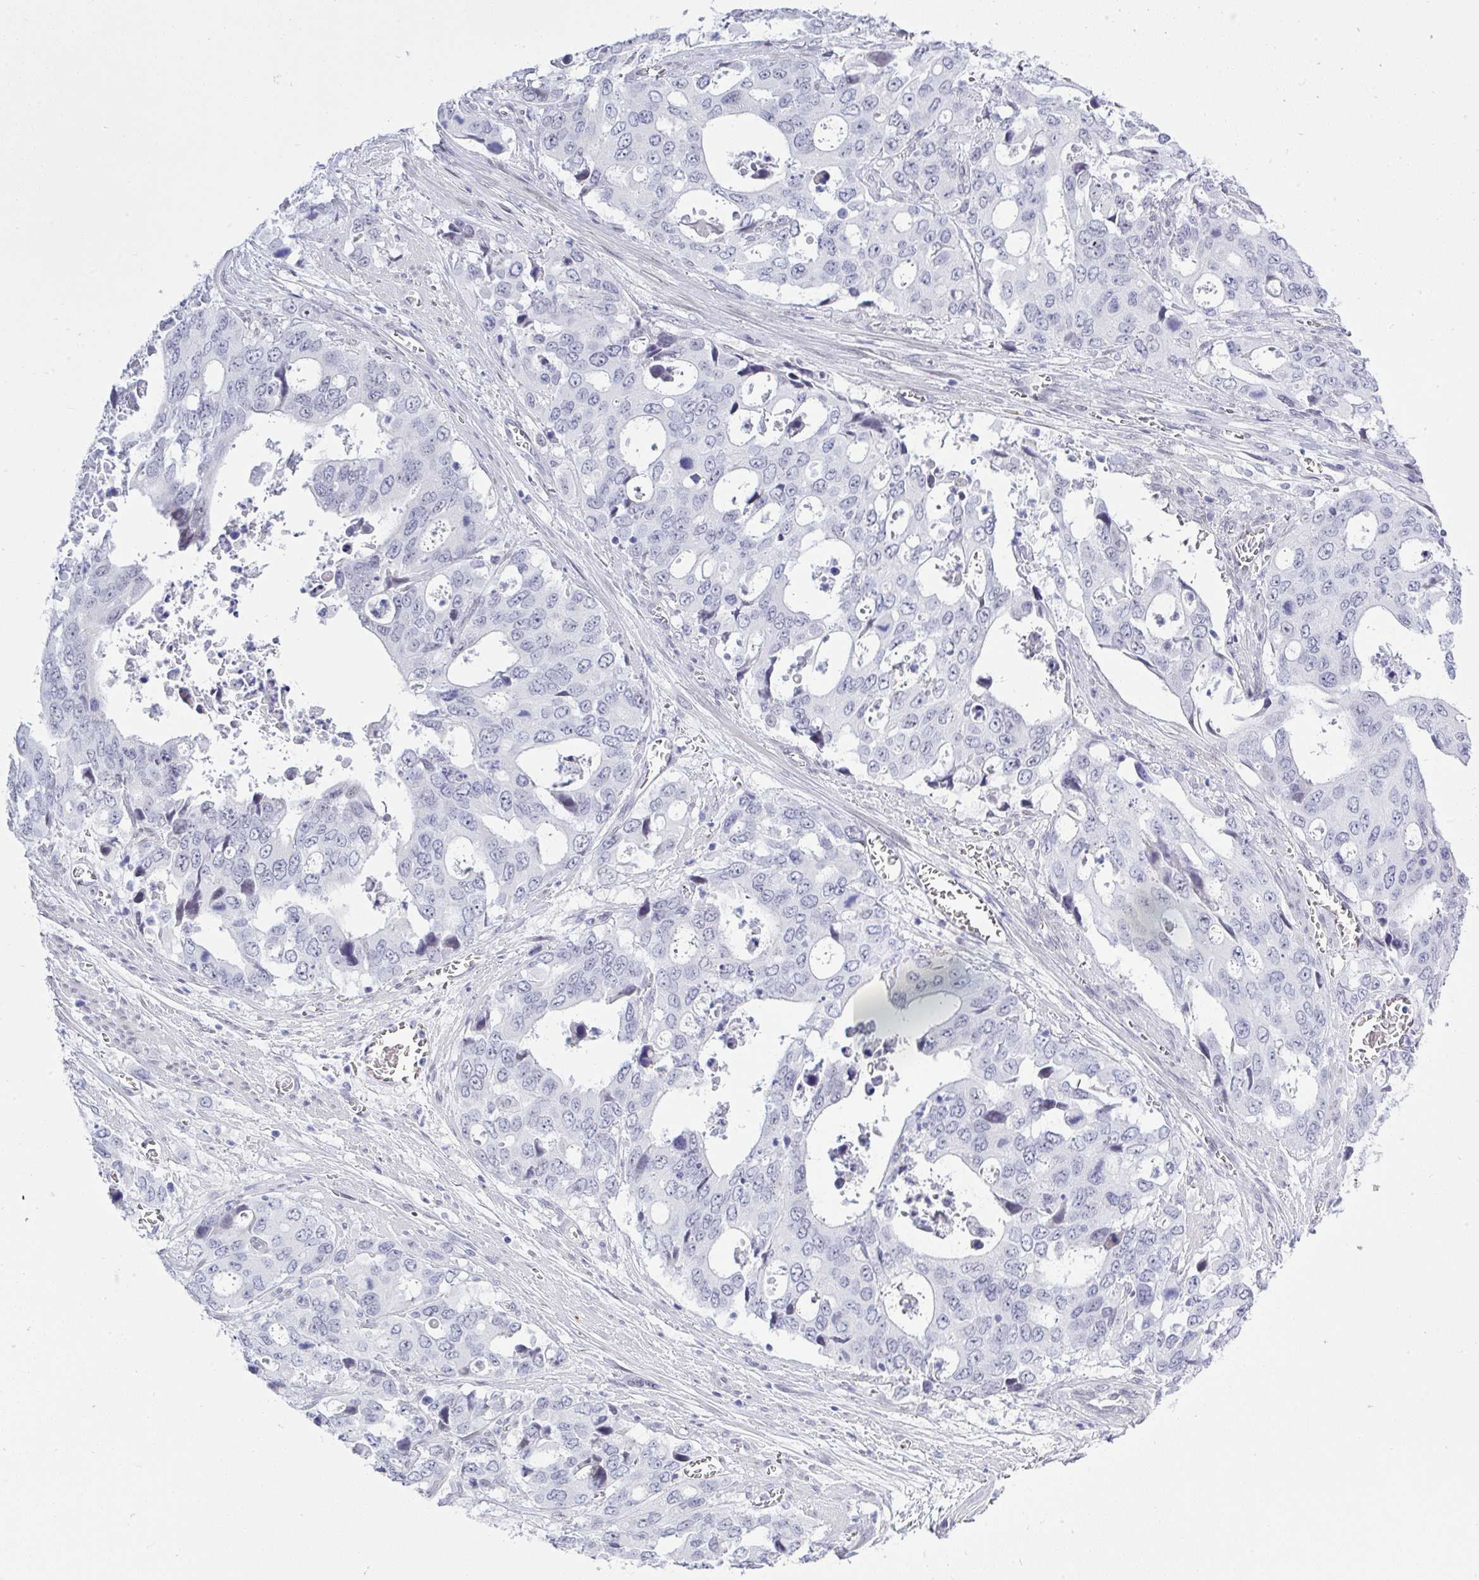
{"staining": {"intensity": "negative", "quantity": "none", "location": "none"}, "tissue": "stomach cancer", "cell_type": "Tumor cells", "image_type": "cancer", "snomed": [{"axis": "morphology", "description": "Adenocarcinoma, NOS"}, {"axis": "topography", "description": "Stomach, upper"}], "caption": "An immunohistochemistry histopathology image of stomach cancer is shown. There is no staining in tumor cells of stomach cancer.", "gene": "MFSD4A", "patient": {"sex": "male", "age": 74}}